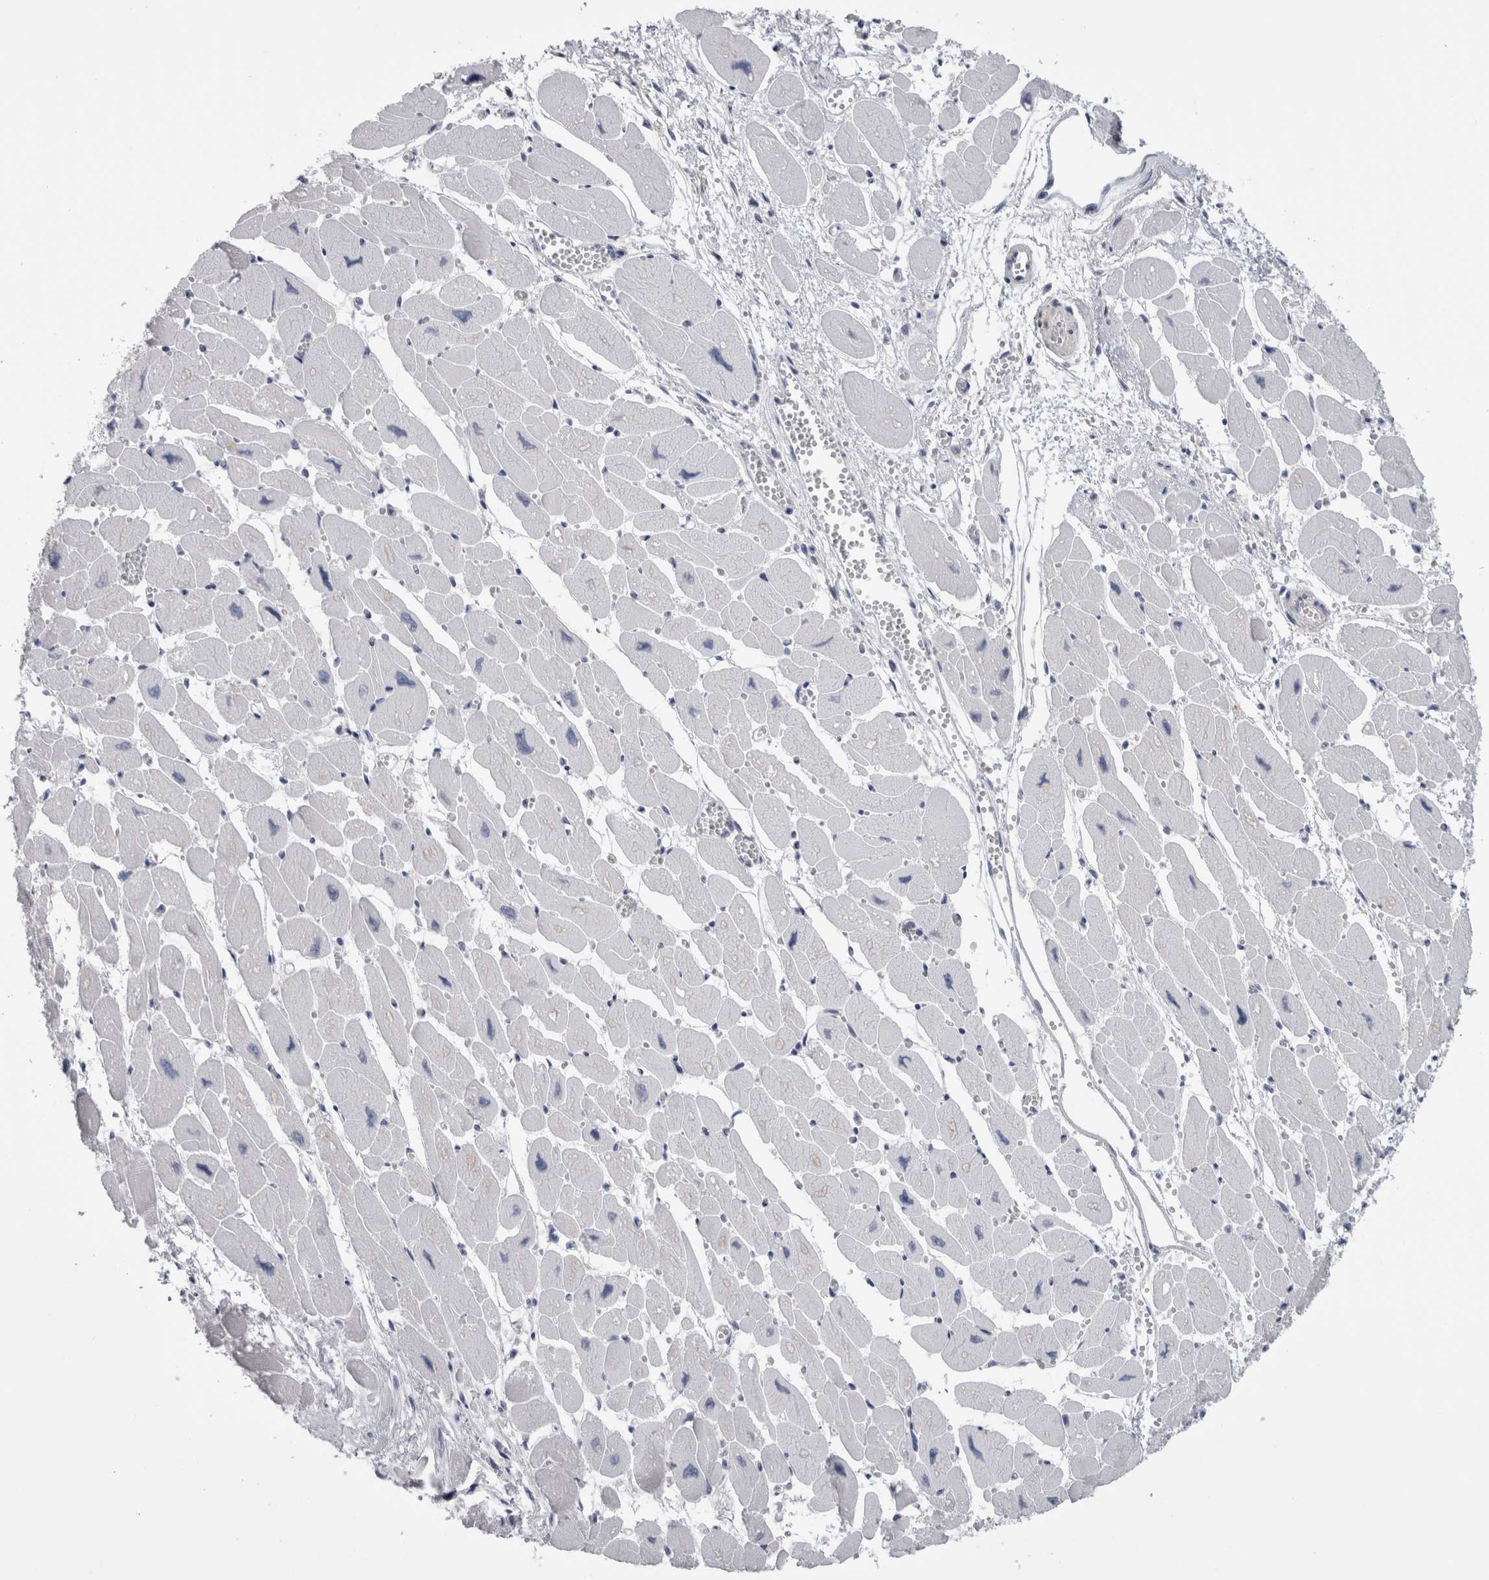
{"staining": {"intensity": "negative", "quantity": "none", "location": "none"}, "tissue": "heart muscle", "cell_type": "Cardiomyocytes", "image_type": "normal", "snomed": [{"axis": "morphology", "description": "Normal tissue, NOS"}, {"axis": "topography", "description": "Heart"}], "caption": "This is an immunohistochemistry (IHC) histopathology image of unremarkable human heart muscle. There is no positivity in cardiomyocytes.", "gene": "SCRN1", "patient": {"sex": "female", "age": 54}}